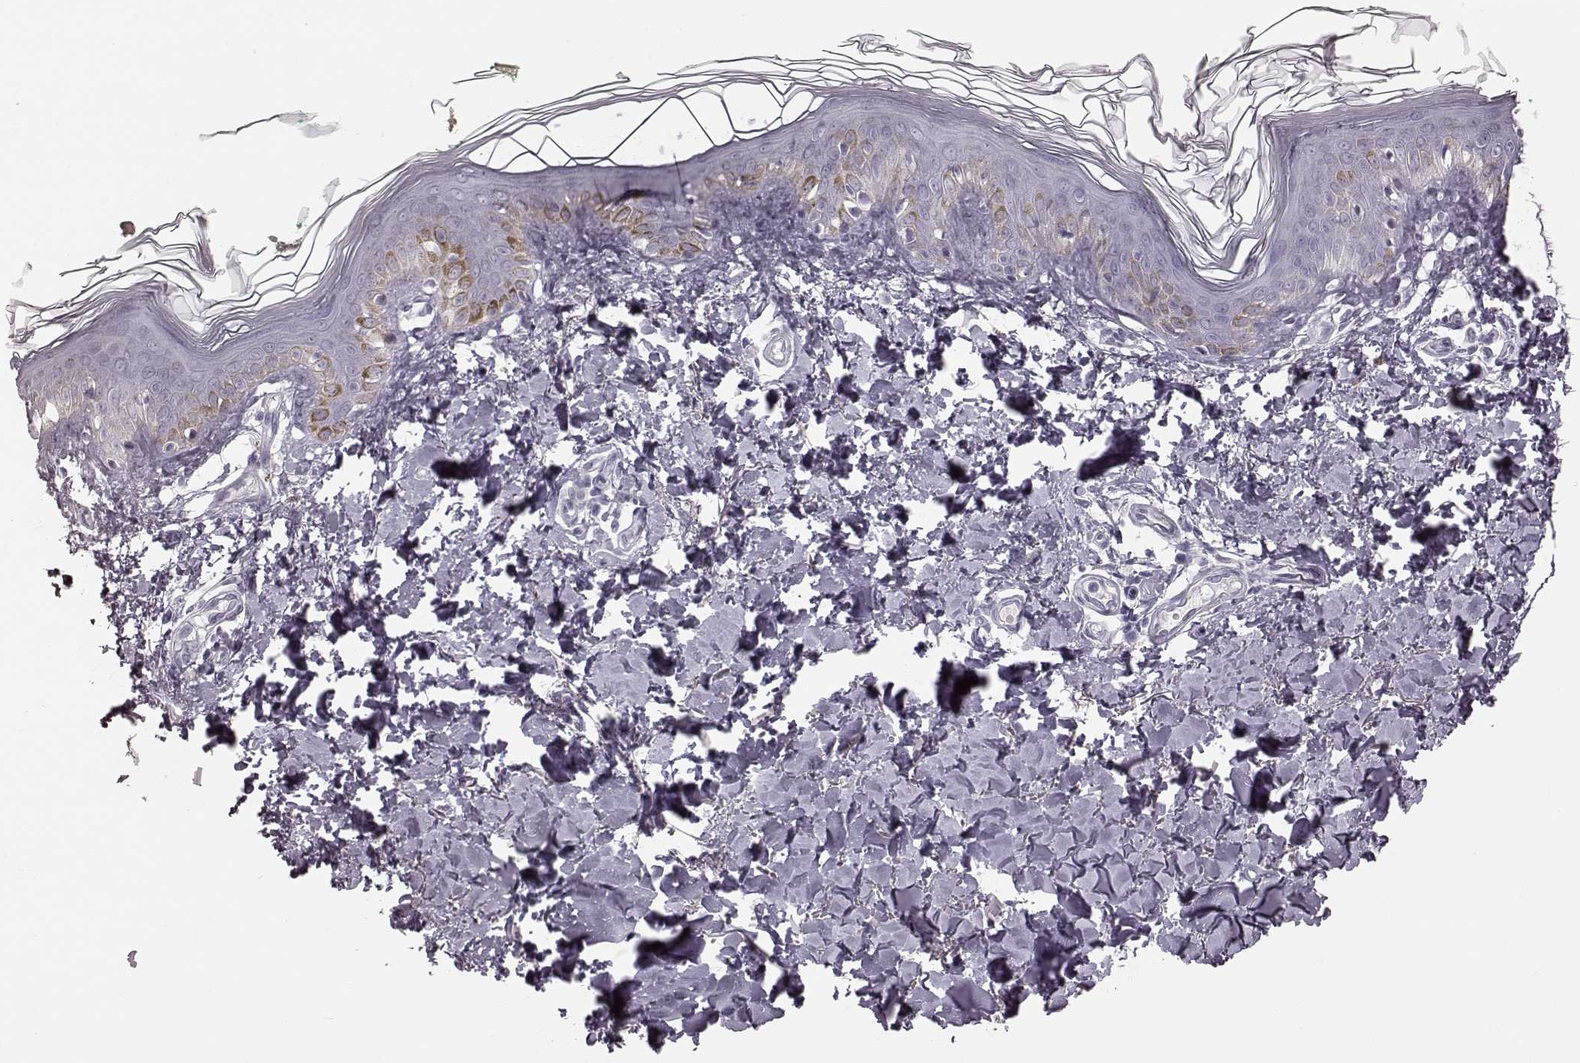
{"staining": {"intensity": "negative", "quantity": "none", "location": "none"}, "tissue": "skin", "cell_type": "Fibroblasts", "image_type": "normal", "snomed": [{"axis": "morphology", "description": "Normal tissue, NOS"}, {"axis": "topography", "description": "Skin"}, {"axis": "topography", "description": "Peripheral nerve tissue"}], "caption": "Protein analysis of normal skin displays no significant expression in fibroblasts. (DAB immunohistochemistry visualized using brightfield microscopy, high magnification).", "gene": "ZNF433", "patient": {"sex": "female", "age": 45}}